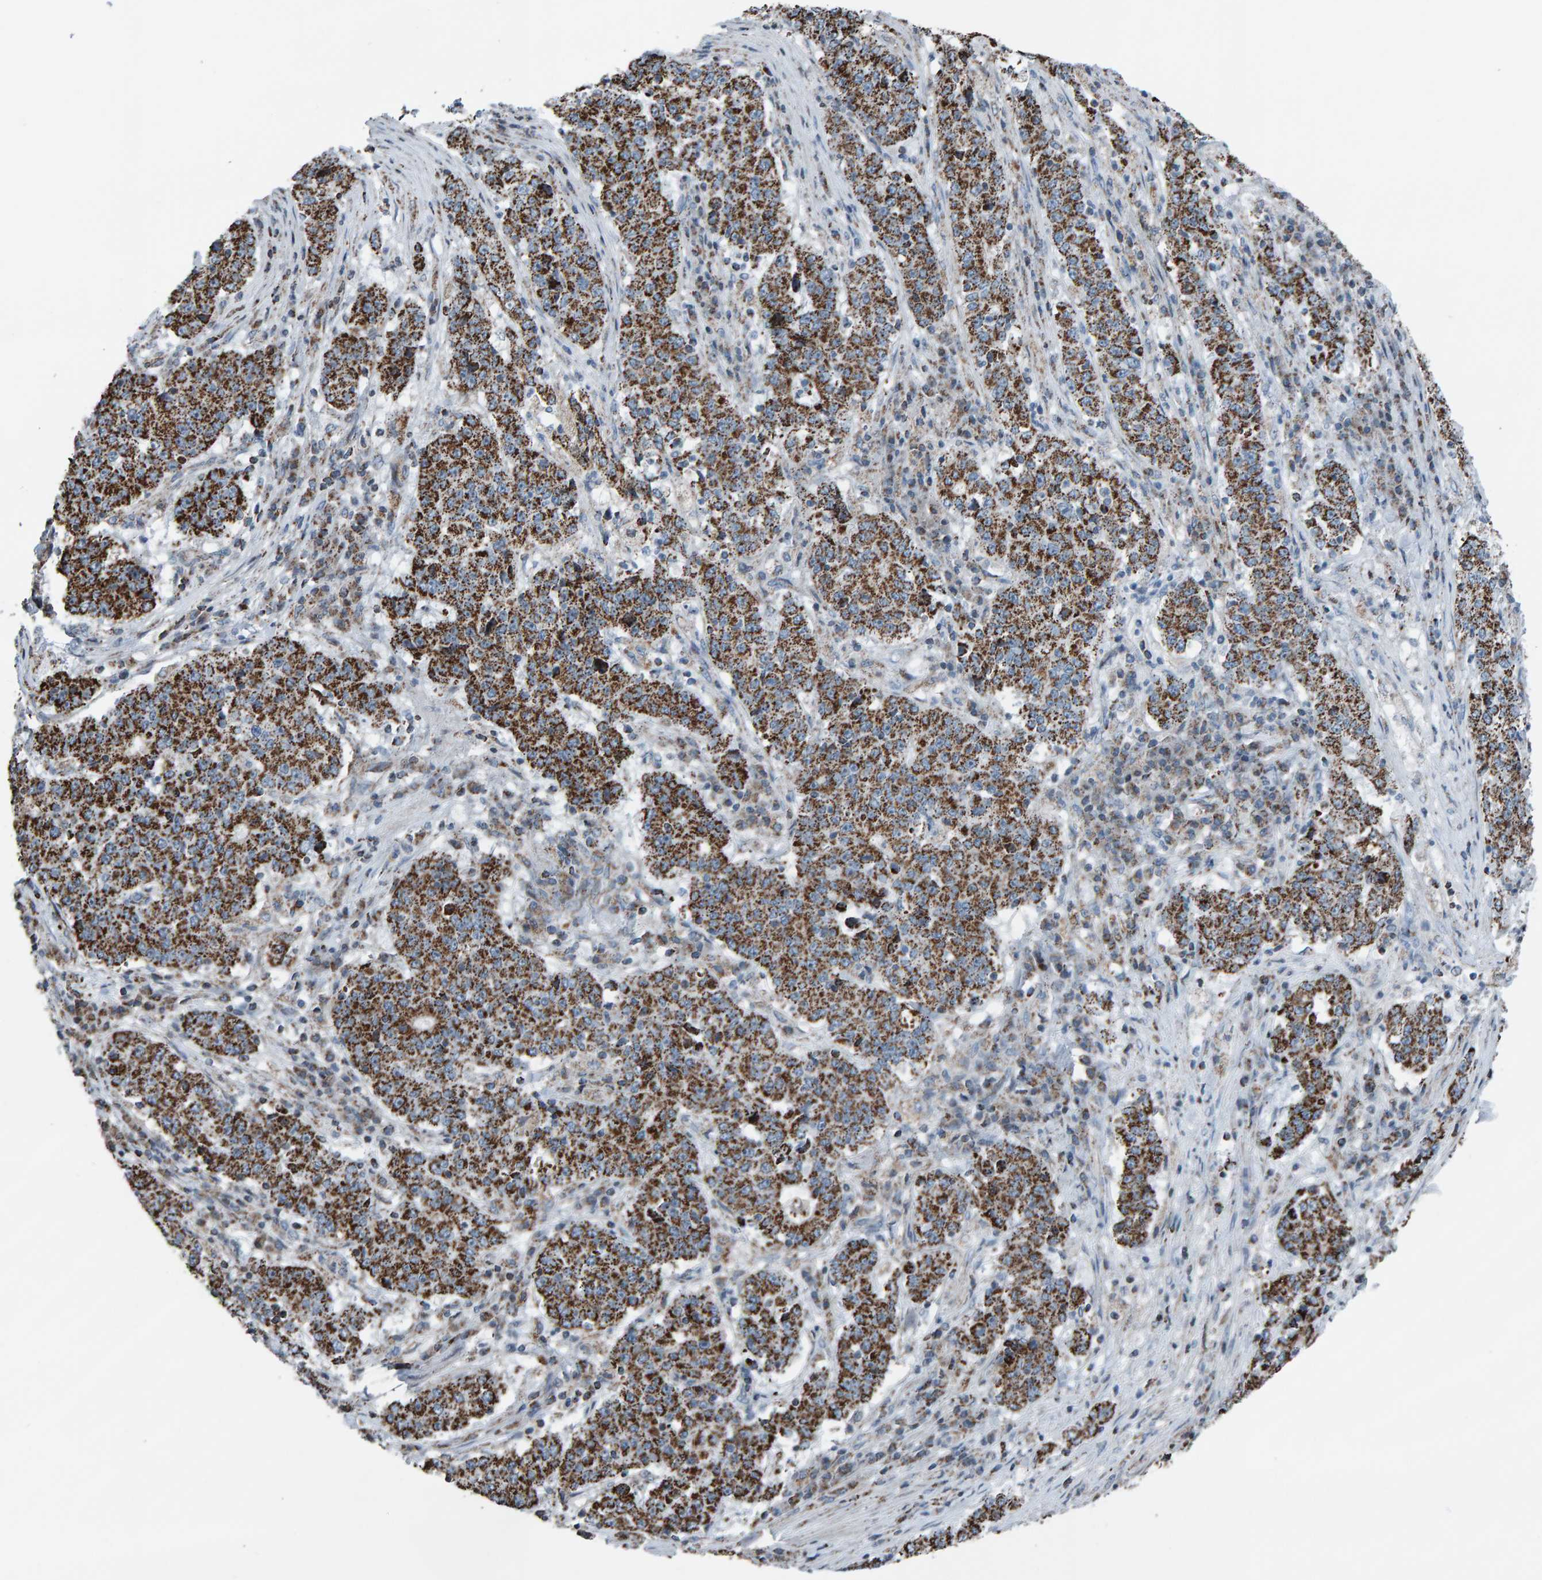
{"staining": {"intensity": "strong", "quantity": ">75%", "location": "cytoplasmic/membranous"}, "tissue": "stomach cancer", "cell_type": "Tumor cells", "image_type": "cancer", "snomed": [{"axis": "morphology", "description": "Adenocarcinoma, NOS"}, {"axis": "topography", "description": "Stomach"}], "caption": "An image of stomach cancer stained for a protein reveals strong cytoplasmic/membranous brown staining in tumor cells.", "gene": "ZNF48", "patient": {"sex": "male", "age": 59}}